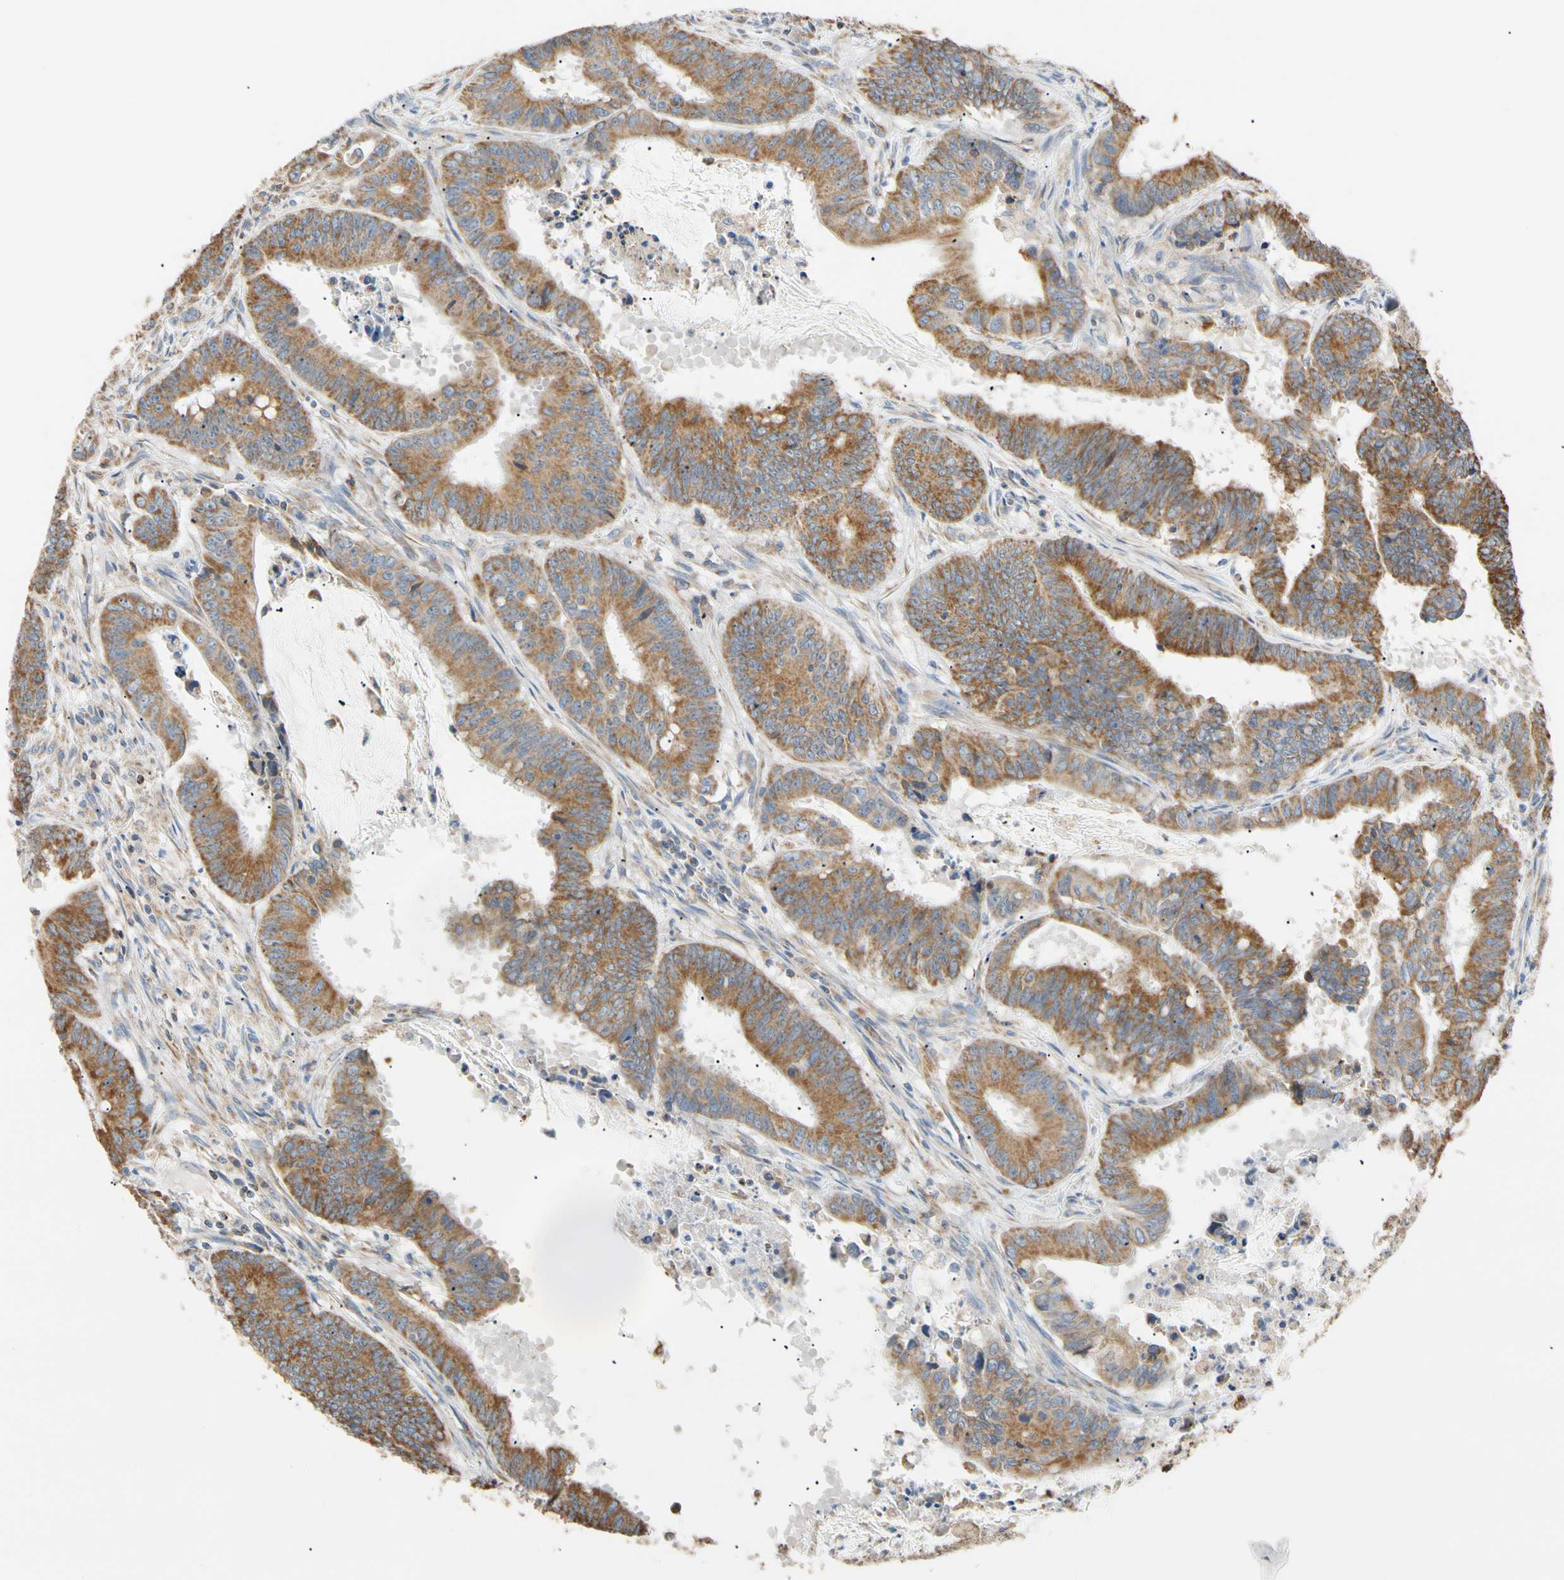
{"staining": {"intensity": "moderate", "quantity": ">75%", "location": "cytoplasmic/membranous"}, "tissue": "colorectal cancer", "cell_type": "Tumor cells", "image_type": "cancer", "snomed": [{"axis": "morphology", "description": "Adenocarcinoma, NOS"}, {"axis": "topography", "description": "Colon"}], "caption": "Tumor cells show moderate cytoplasmic/membranous positivity in about >75% of cells in colorectal adenocarcinoma.", "gene": "PLGRKT", "patient": {"sex": "male", "age": 45}}